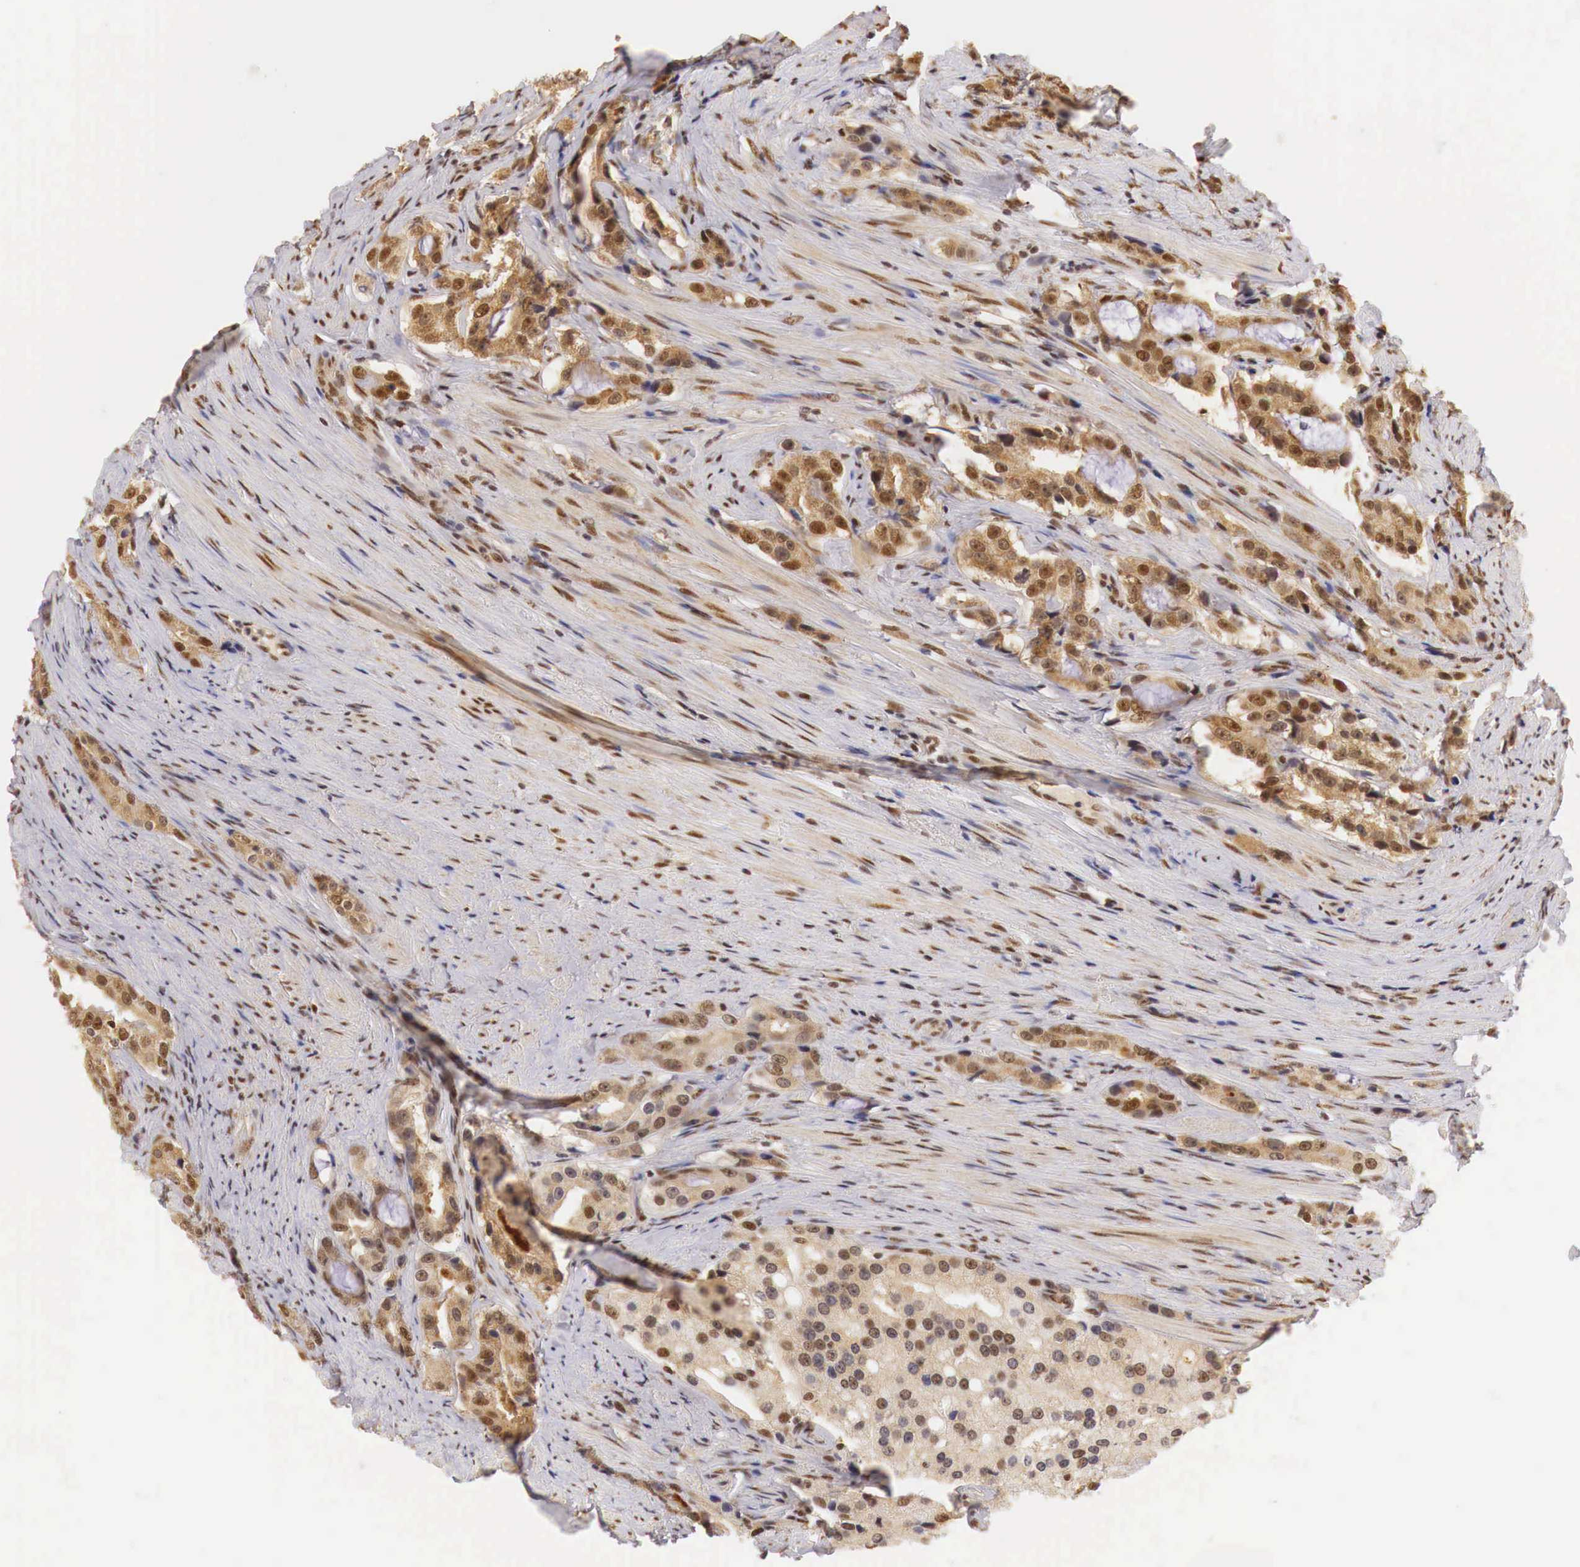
{"staining": {"intensity": "moderate", "quantity": ">75%", "location": "cytoplasmic/membranous,nuclear"}, "tissue": "prostate cancer", "cell_type": "Tumor cells", "image_type": "cancer", "snomed": [{"axis": "morphology", "description": "Adenocarcinoma, Medium grade"}, {"axis": "topography", "description": "Prostate"}], "caption": "This micrograph demonstrates immunohistochemistry staining of human prostate cancer, with medium moderate cytoplasmic/membranous and nuclear staining in about >75% of tumor cells.", "gene": "GPKOW", "patient": {"sex": "male", "age": 72}}